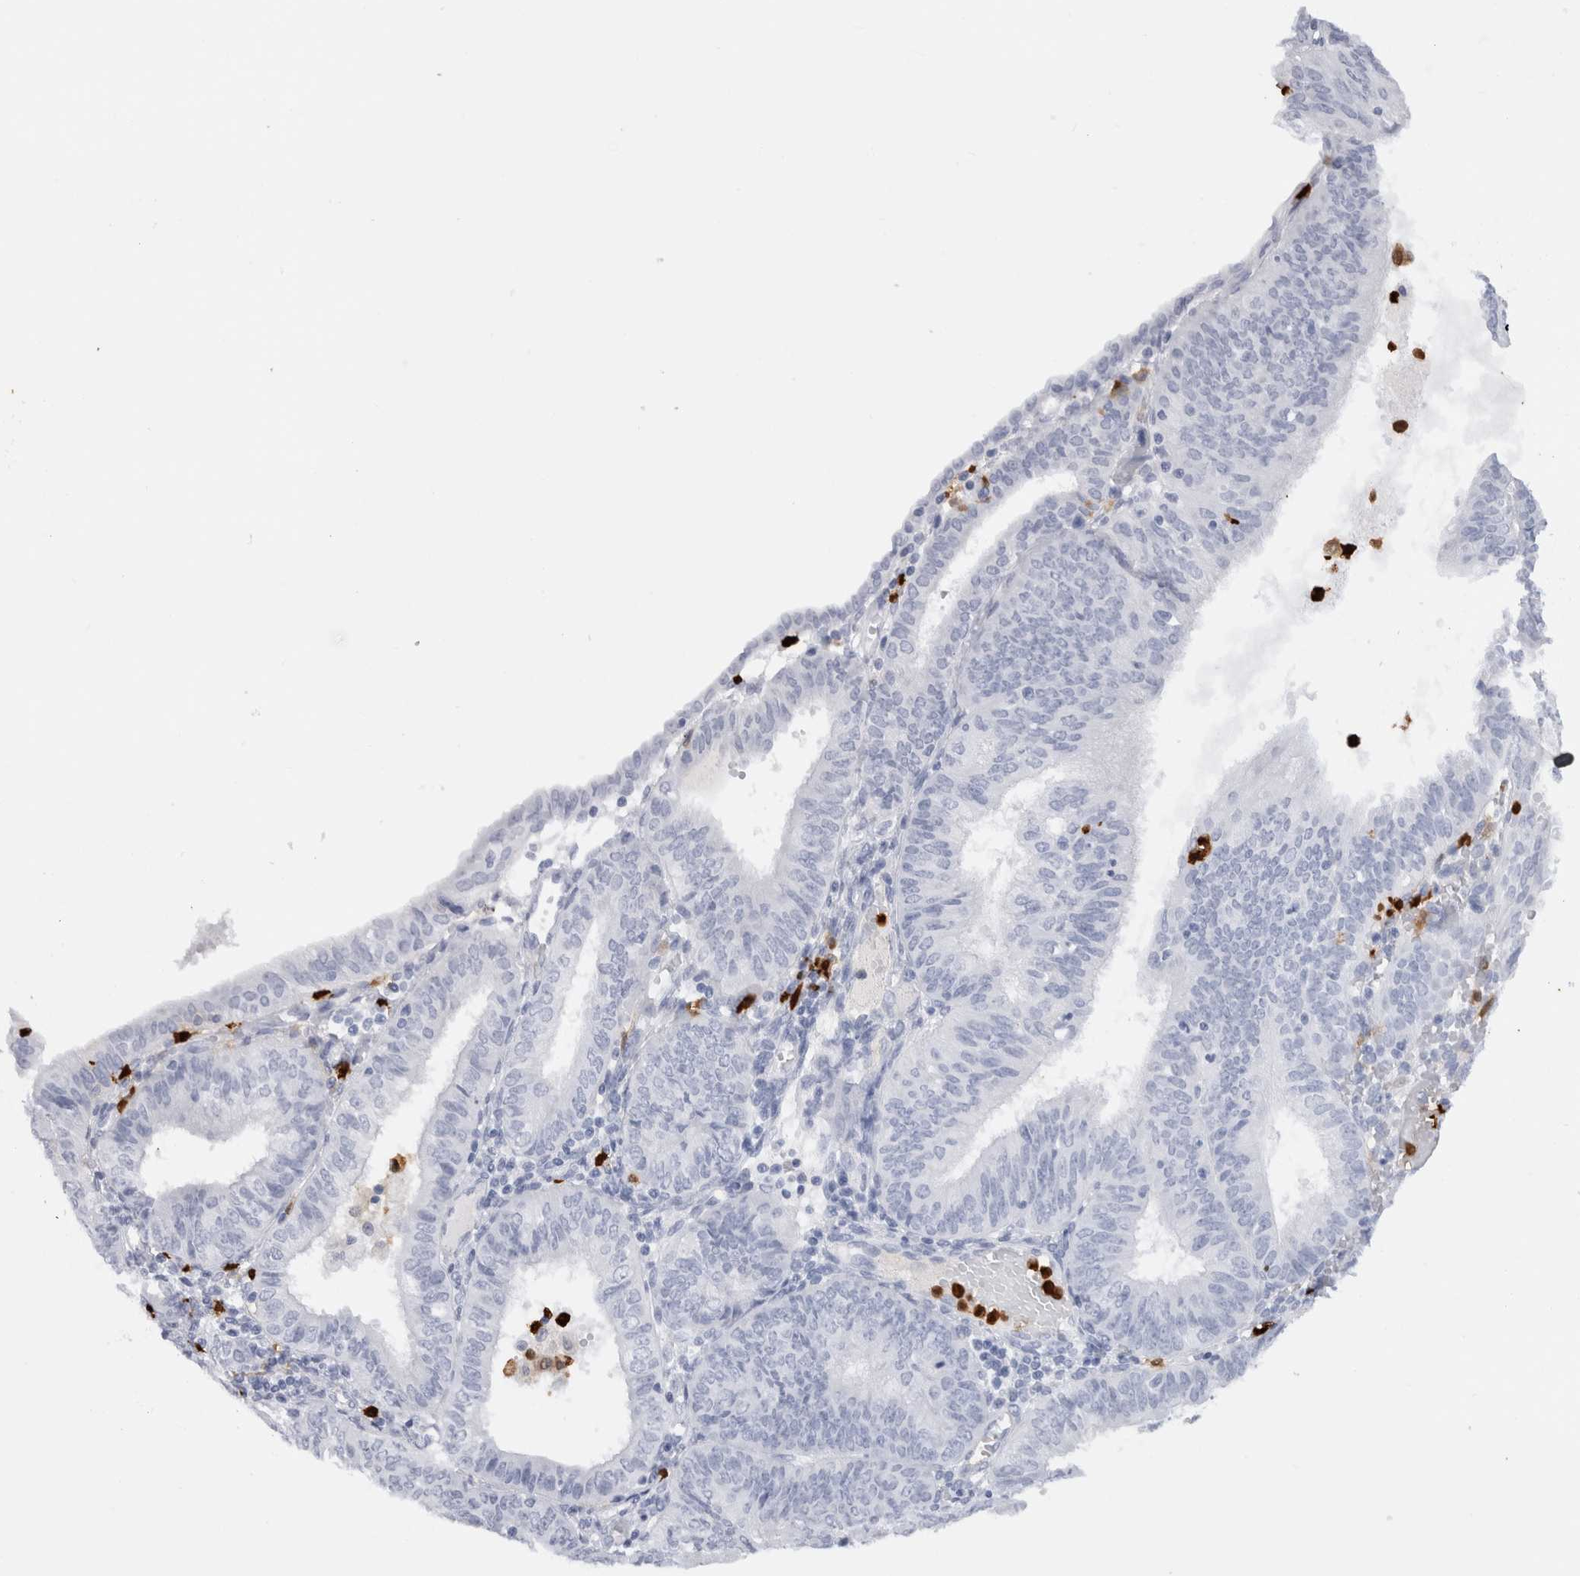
{"staining": {"intensity": "negative", "quantity": "none", "location": "none"}, "tissue": "endometrial cancer", "cell_type": "Tumor cells", "image_type": "cancer", "snomed": [{"axis": "morphology", "description": "Adenocarcinoma, NOS"}, {"axis": "topography", "description": "Endometrium"}], "caption": "Micrograph shows no significant protein positivity in tumor cells of endometrial cancer.", "gene": "S100A8", "patient": {"sex": "female", "age": 58}}